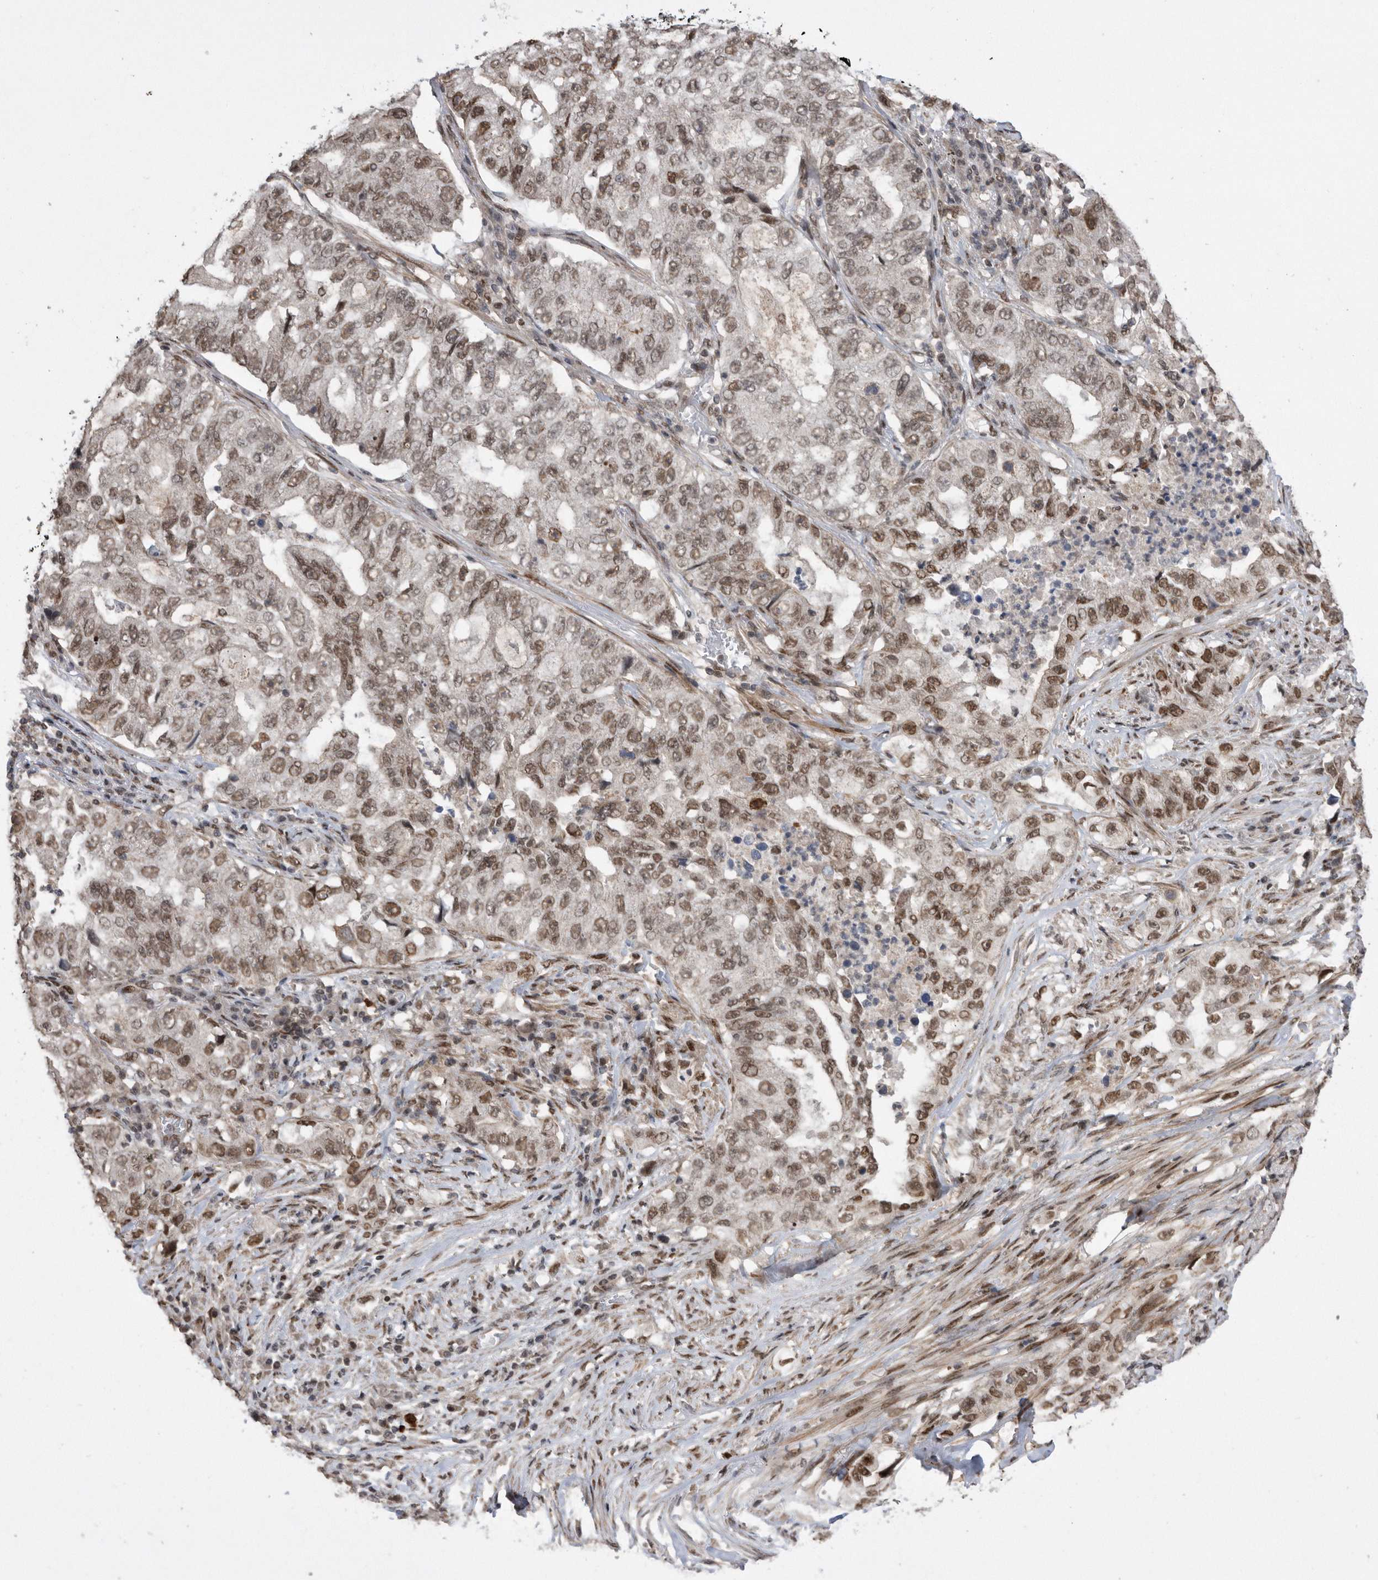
{"staining": {"intensity": "moderate", "quantity": ">75%", "location": "nuclear"}, "tissue": "lung cancer", "cell_type": "Tumor cells", "image_type": "cancer", "snomed": [{"axis": "morphology", "description": "Adenocarcinoma, NOS"}, {"axis": "topography", "description": "Lung"}], "caption": "IHC (DAB) staining of human lung adenocarcinoma demonstrates moderate nuclear protein expression in approximately >75% of tumor cells.", "gene": "TDRD3", "patient": {"sex": "female", "age": 51}}